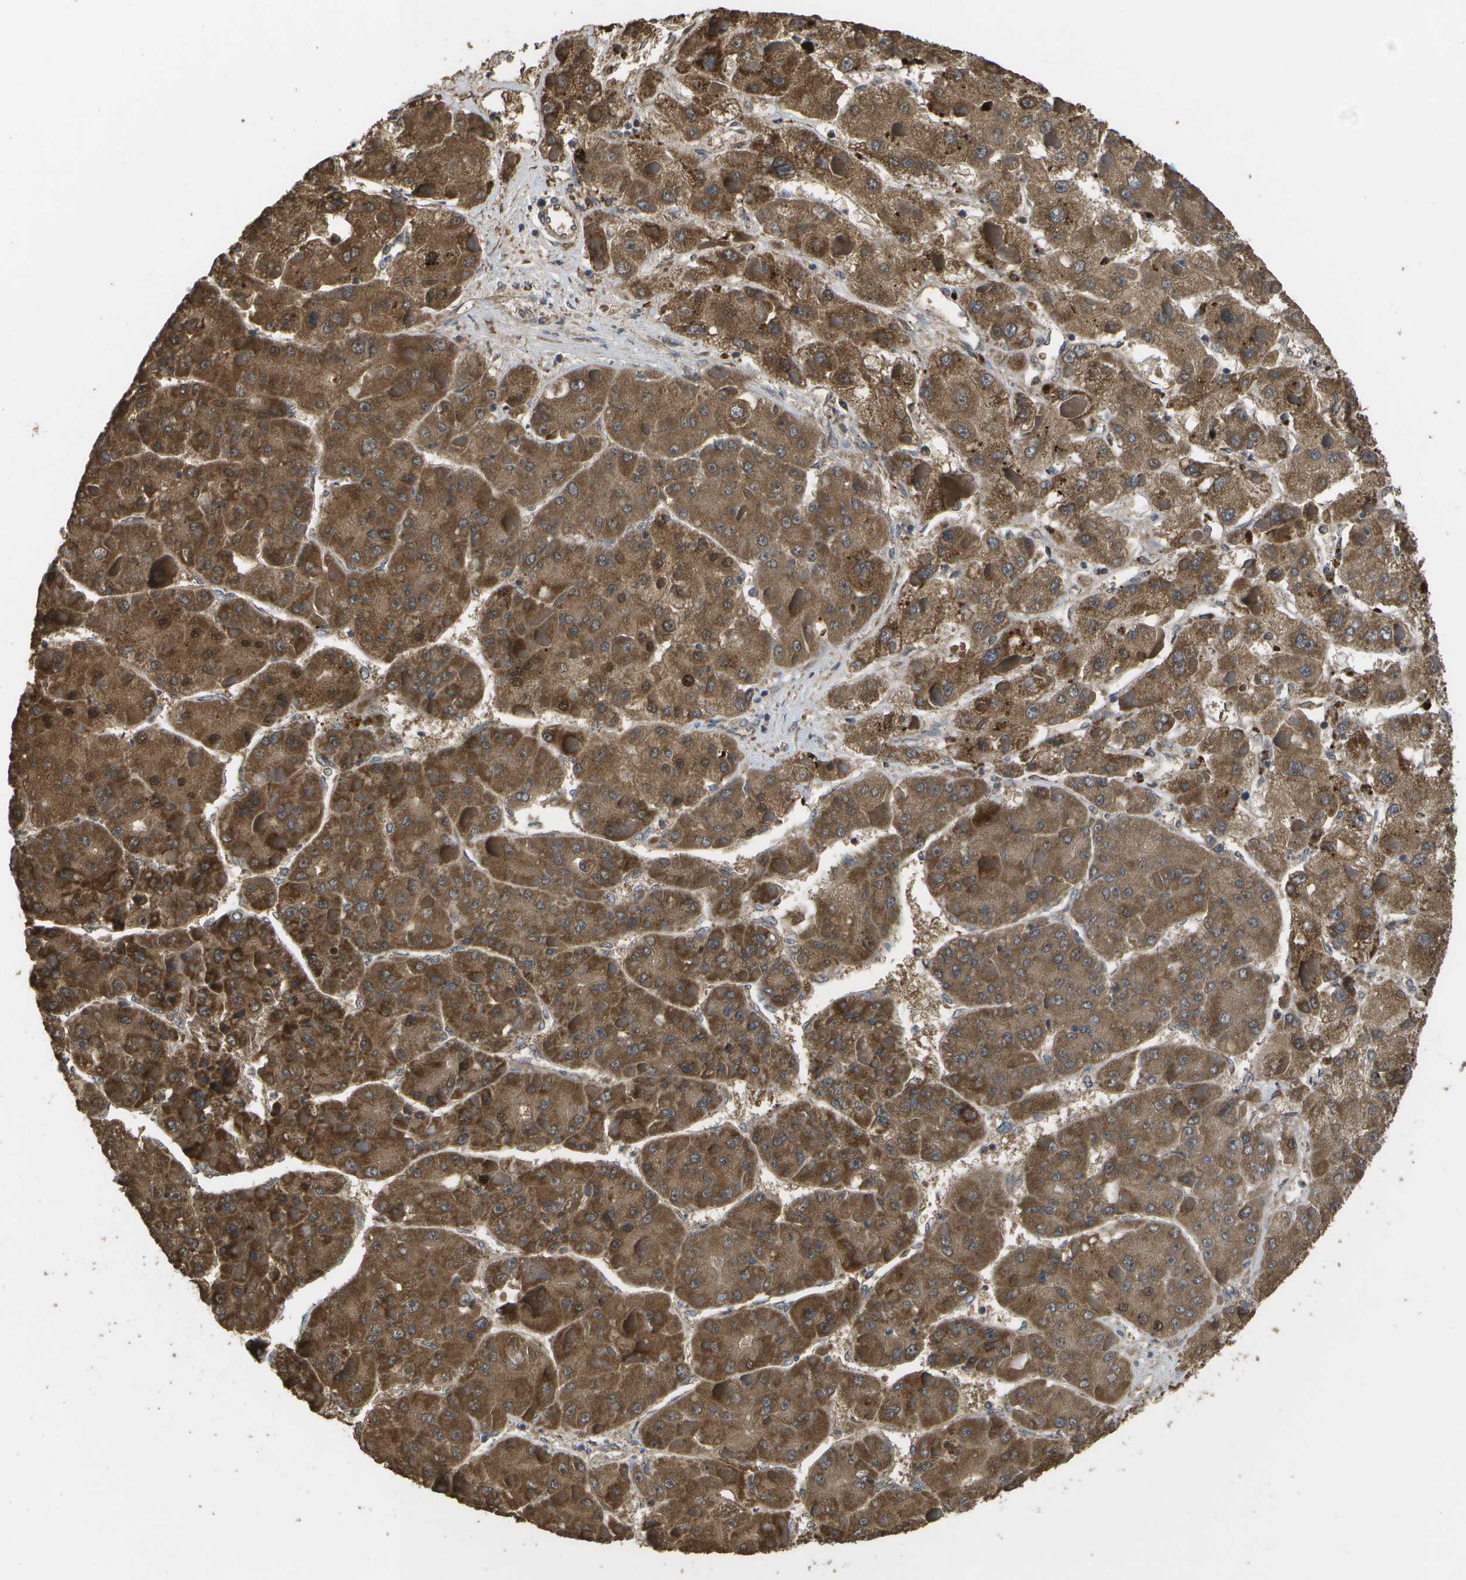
{"staining": {"intensity": "strong", "quantity": ">75%", "location": "cytoplasmic/membranous,nuclear"}, "tissue": "liver cancer", "cell_type": "Tumor cells", "image_type": "cancer", "snomed": [{"axis": "morphology", "description": "Carcinoma, Hepatocellular, NOS"}, {"axis": "topography", "description": "Liver"}], "caption": "Immunohistochemical staining of human liver hepatocellular carcinoma demonstrates high levels of strong cytoplasmic/membranous and nuclear protein positivity in approximately >75% of tumor cells.", "gene": "HADHA", "patient": {"sex": "female", "age": 73}}